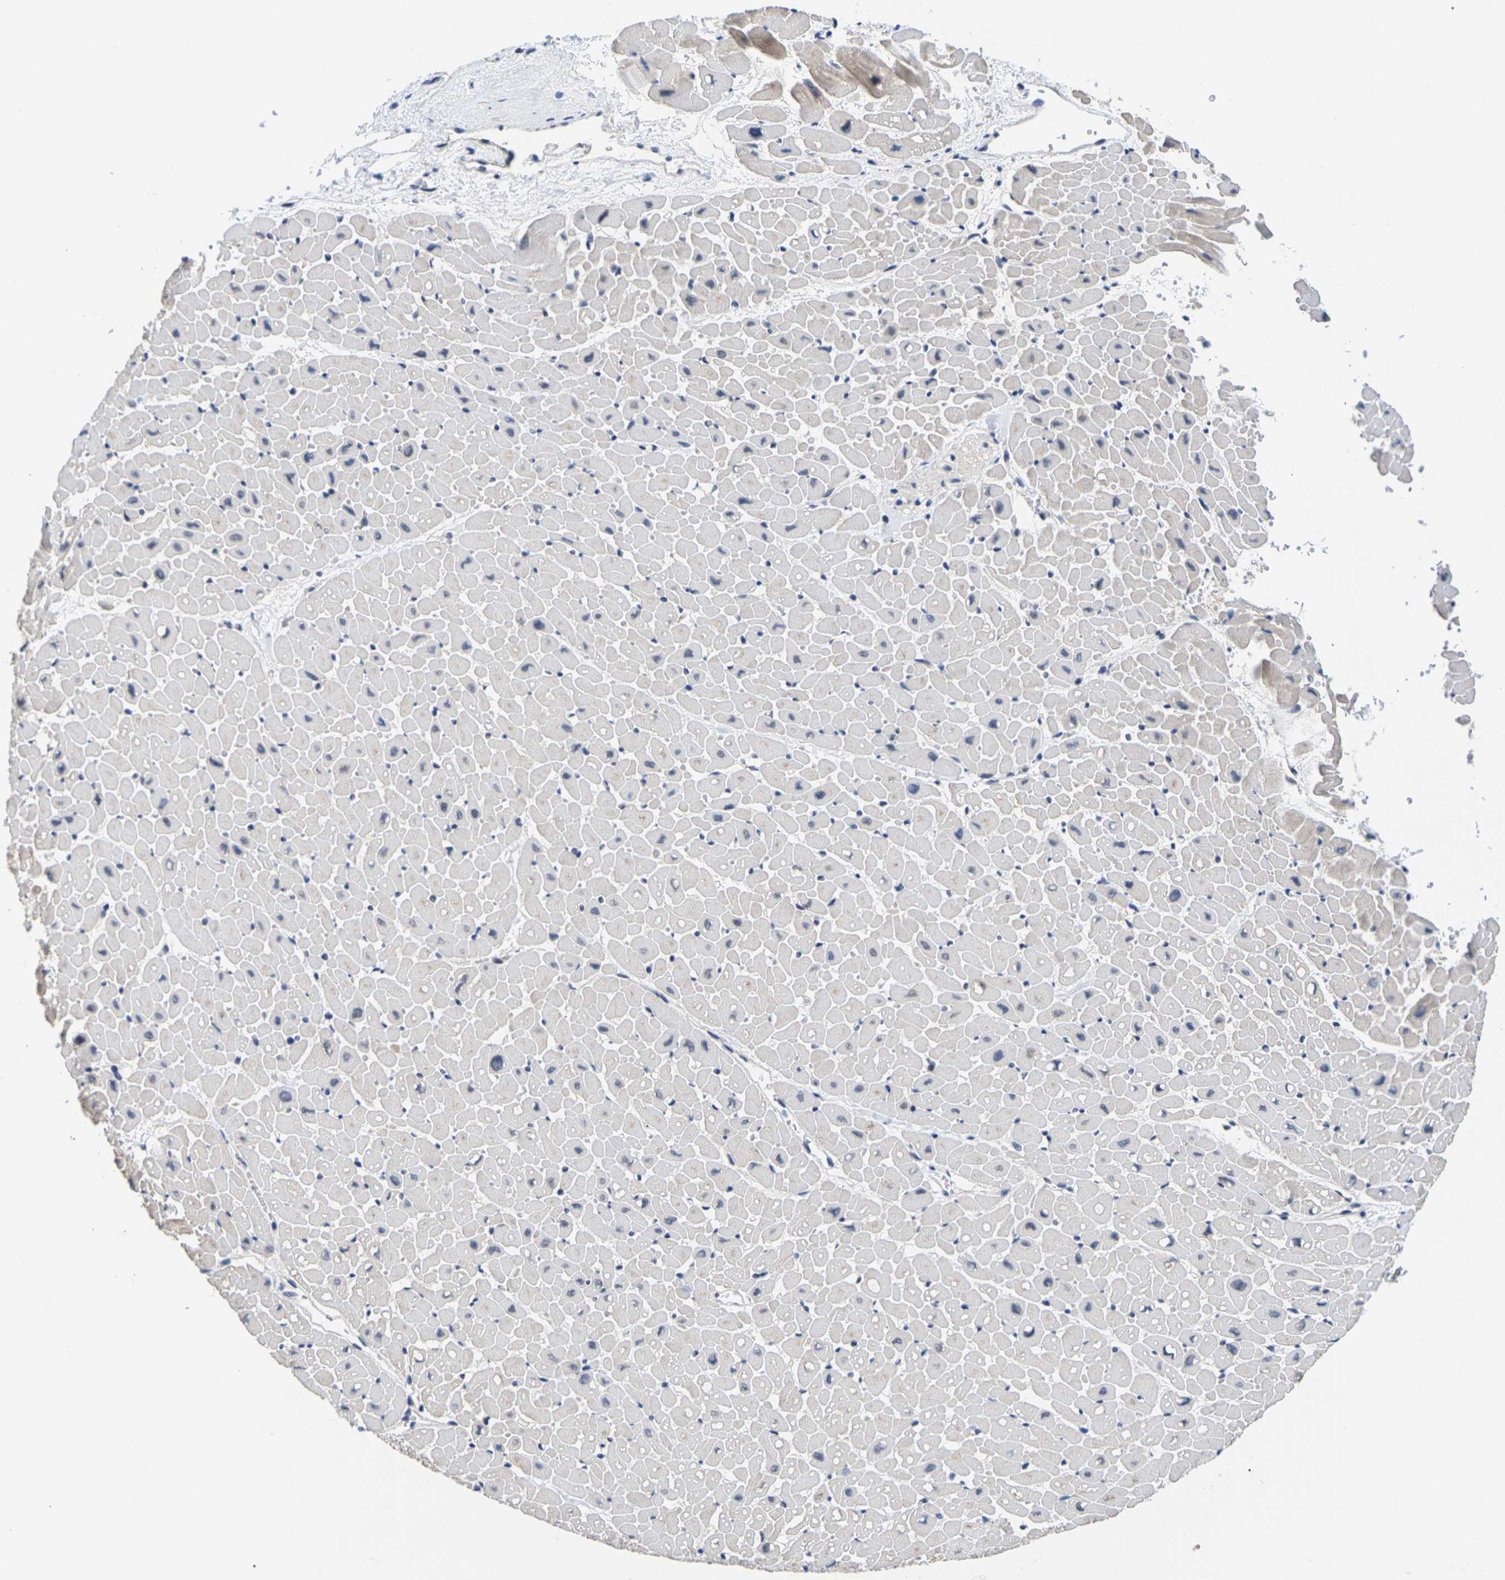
{"staining": {"intensity": "weak", "quantity": "<25%", "location": "cytoplasmic/membranous"}, "tissue": "heart muscle", "cell_type": "Cardiomyocytes", "image_type": "normal", "snomed": [{"axis": "morphology", "description": "Normal tissue, NOS"}, {"axis": "topography", "description": "Heart"}], "caption": "This is an IHC histopathology image of unremarkable human heart muscle. There is no positivity in cardiomyocytes.", "gene": "ST6GAL2", "patient": {"sex": "male", "age": 45}}